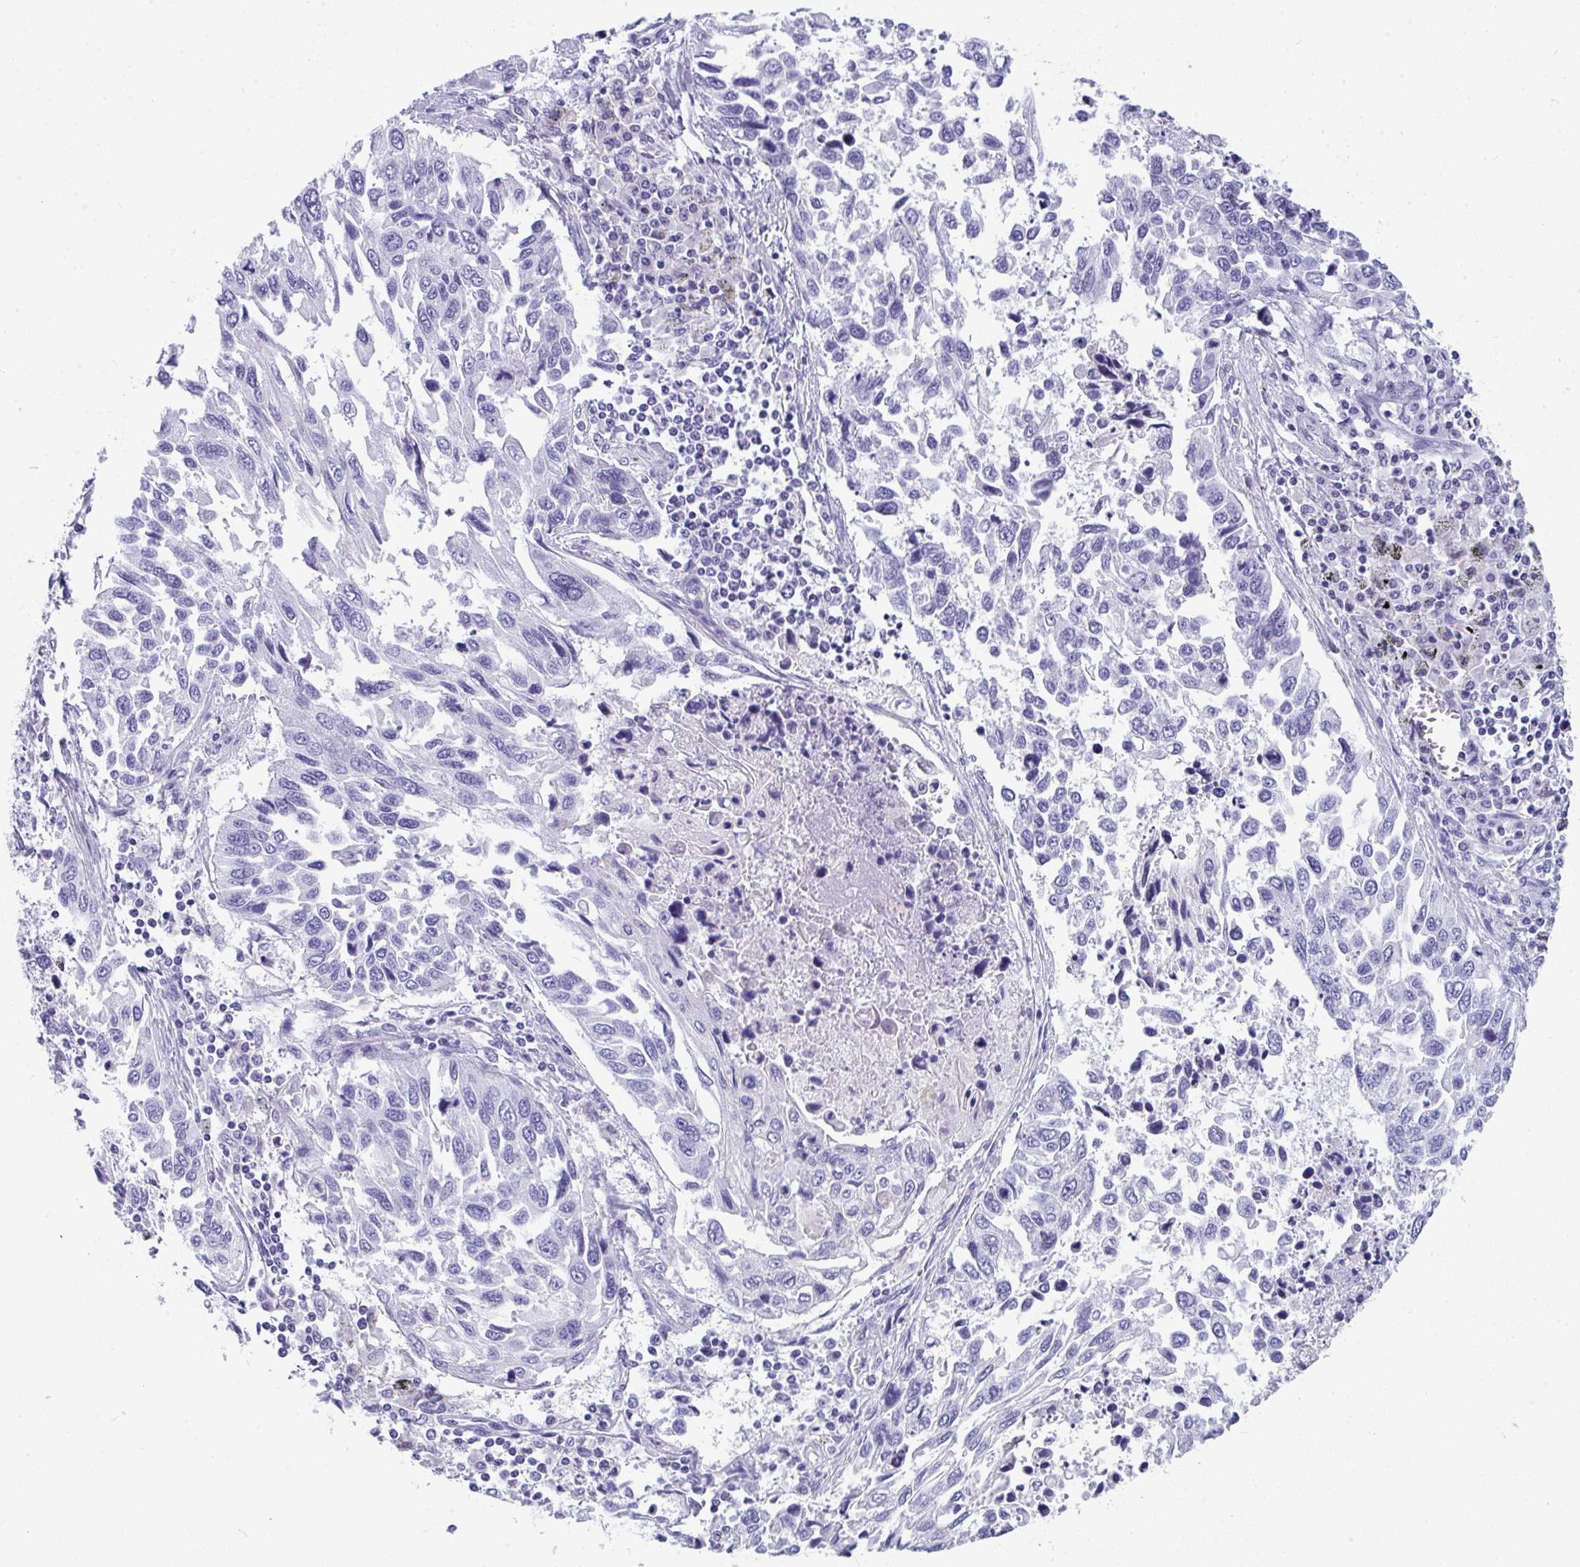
{"staining": {"intensity": "negative", "quantity": "none", "location": "none"}, "tissue": "lung cancer", "cell_type": "Tumor cells", "image_type": "cancer", "snomed": [{"axis": "morphology", "description": "Squamous cell carcinoma, NOS"}, {"axis": "topography", "description": "Lung"}], "caption": "A photomicrograph of squamous cell carcinoma (lung) stained for a protein displays no brown staining in tumor cells. (DAB (3,3'-diaminobenzidine) immunohistochemistry with hematoxylin counter stain).", "gene": "CDK13", "patient": {"sex": "male", "age": 62}}